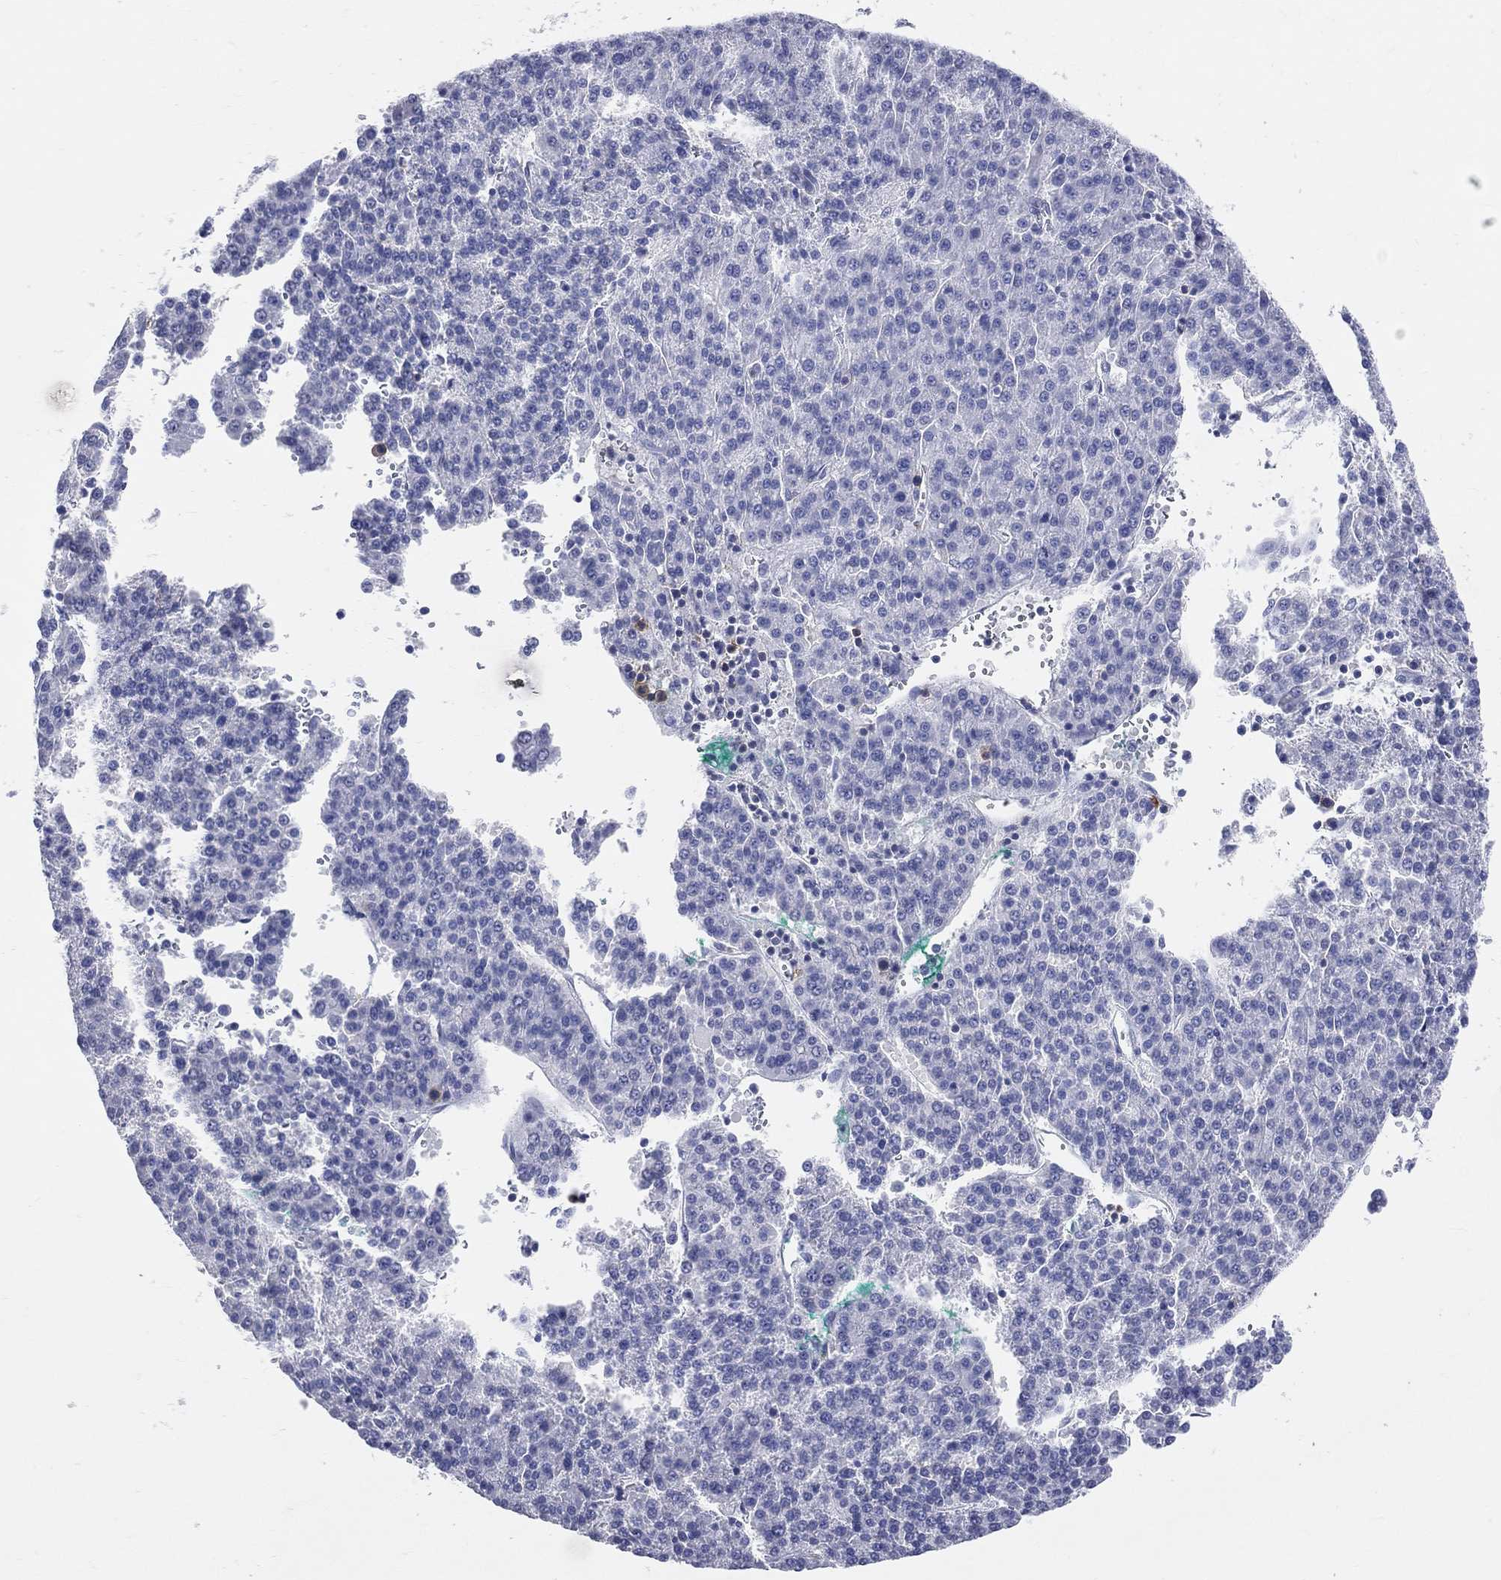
{"staining": {"intensity": "negative", "quantity": "none", "location": "none"}, "tissue": "liver cancer", "cell_type": "Tumor cells", "image_type": "cancer", "snomed": [{"axis": "morphology", "description": "Carcinoma, Hepatocellular, NOS"}, {"axis": "topography", "description": "Liver"}], "caption": "Liver cancer was stained to show a protein in brown. There is no significant staining in tumor cells.", "gene": "LAT", "patient": {"sex": "female", "age": 58}}